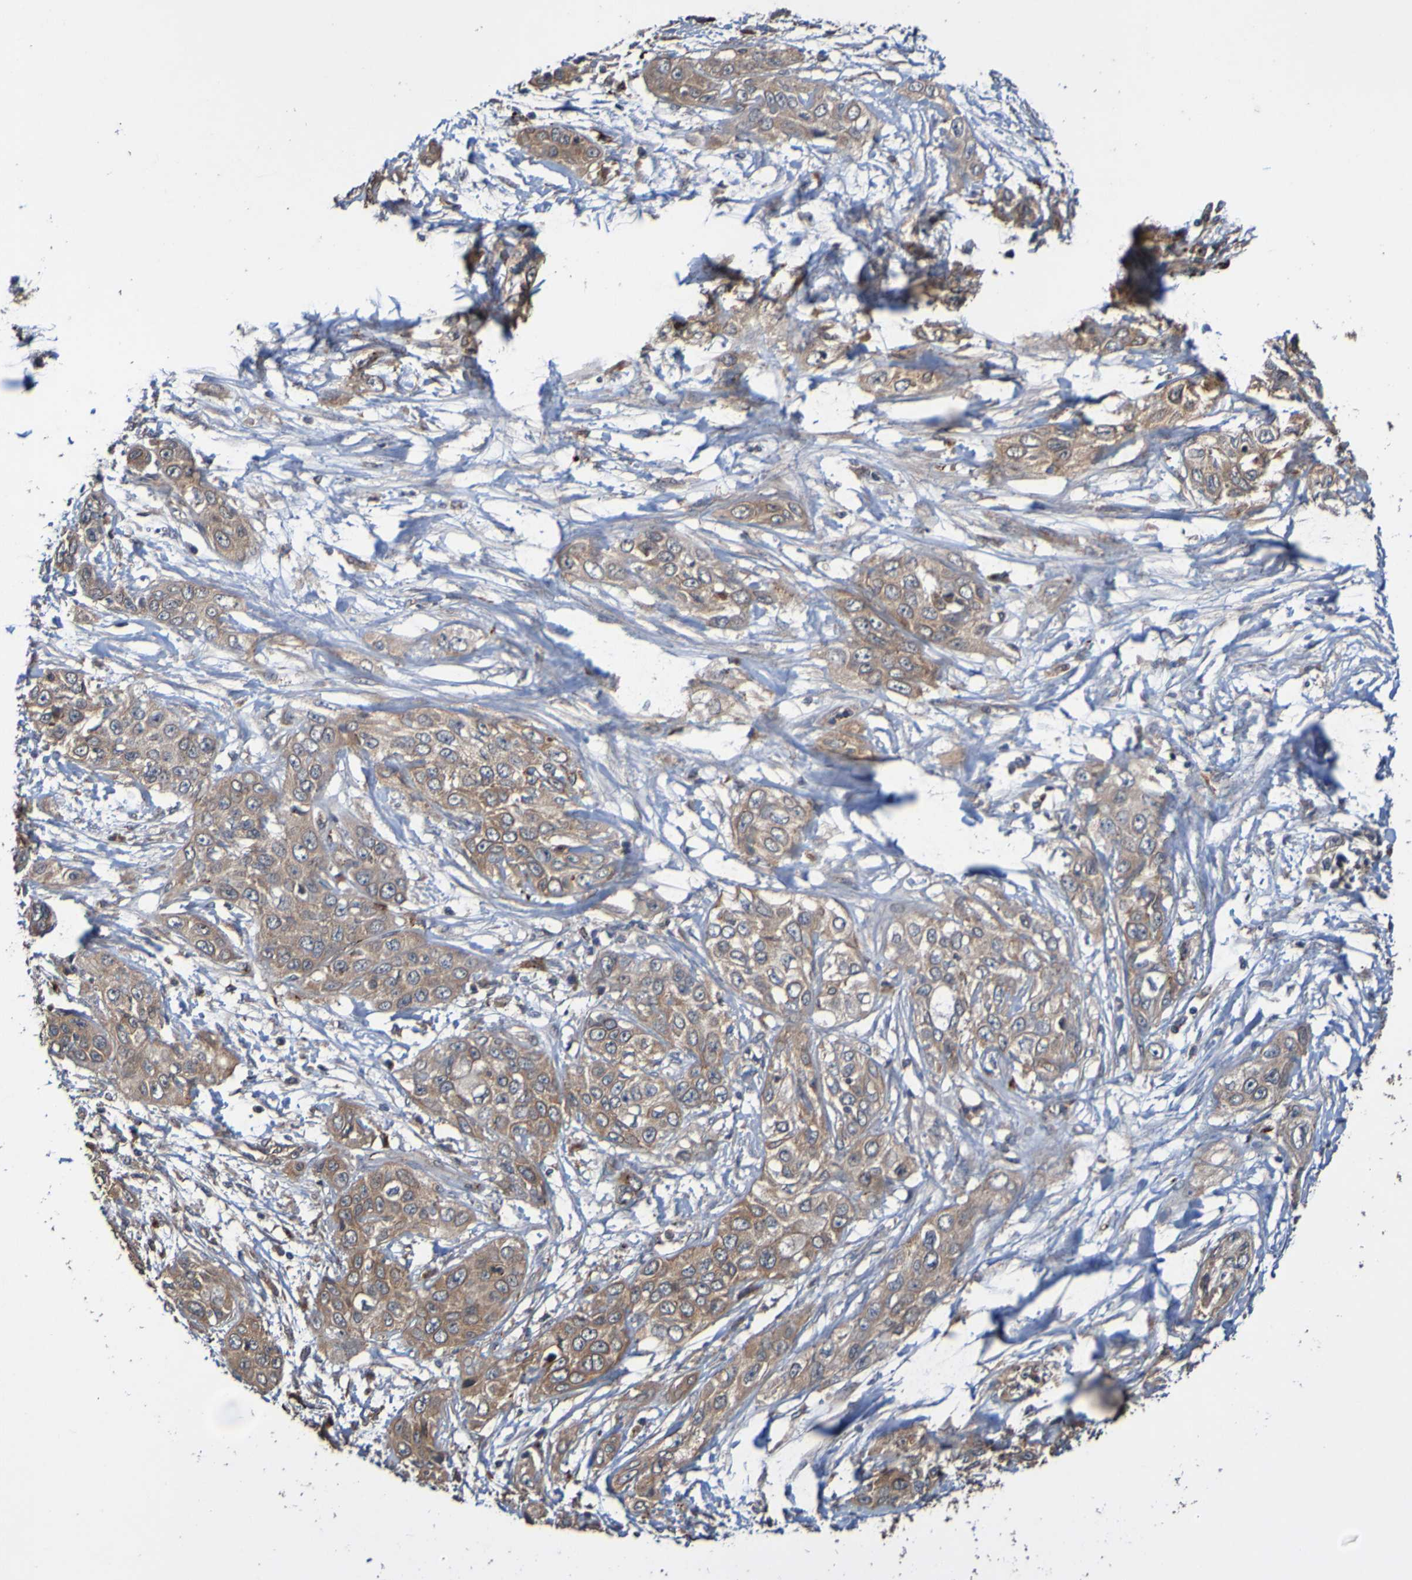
{"staining": {"intensity": "moderate", "quantity": ">75%", "location": "cytoplasmic/membranous"}, "tissue": "pancreatic cancer", "cell_type": "Tumor cells", "image_type": "cancer", "snomed": [{"axis": "morphology", "description": "Adenocarcinoma, NOS"}, {"axis": "topography", "description": "Pancreas"}], "caption": "DAB (3,3'-diaminobenzidine) immunohistochemical staining of pancreatic adenocarcinoma displays moderate cytoplasmic/membranous protein expression in about >75% of tumor cells. (Brightfield microscopy of DAB IHC at high magnification).", "gene": "UCN", "patient": {"sex": "female", "age": 70}}